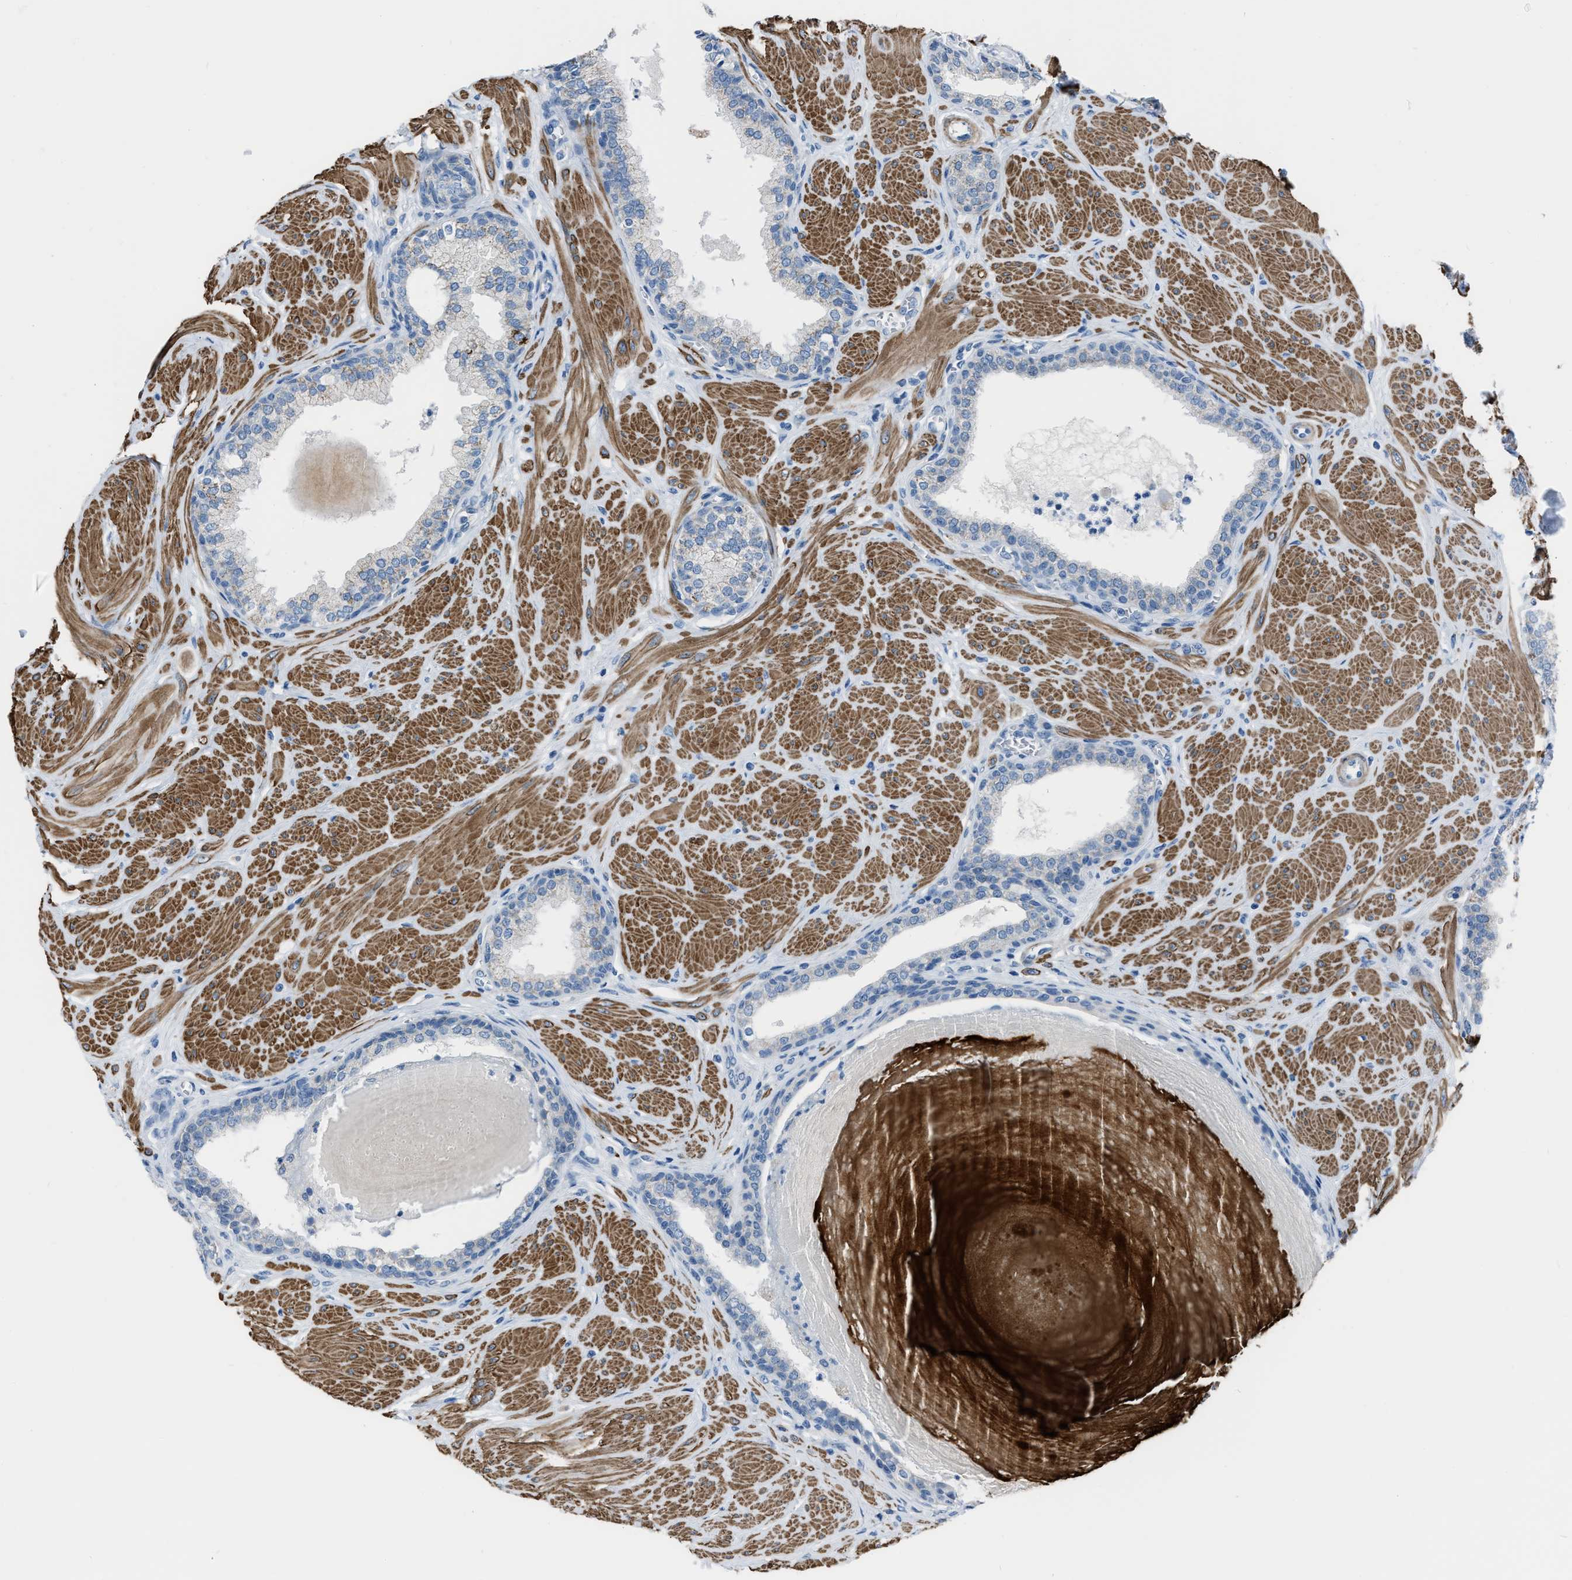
{"staining": {"intensity": "weak", "quantity": "<25%", "location": "cytoplasmic/membranous"}, "tissue": "prostate", "cell_type": "Glandular cells", "image_type": "normal", "snomed": [{"axis": "morphology", "description": "Normal tissue, NOS"}, {"axis": "topography", "description": "Prostate"}], "caption": "Immunohistochemistry (IHC) photomicrograph of unremarkable human prostate stained for a protein (brown), which shows no staining in glandular cells.", "gene": "SPATC1L", "patient": {"sex": "male", "age": 51}}